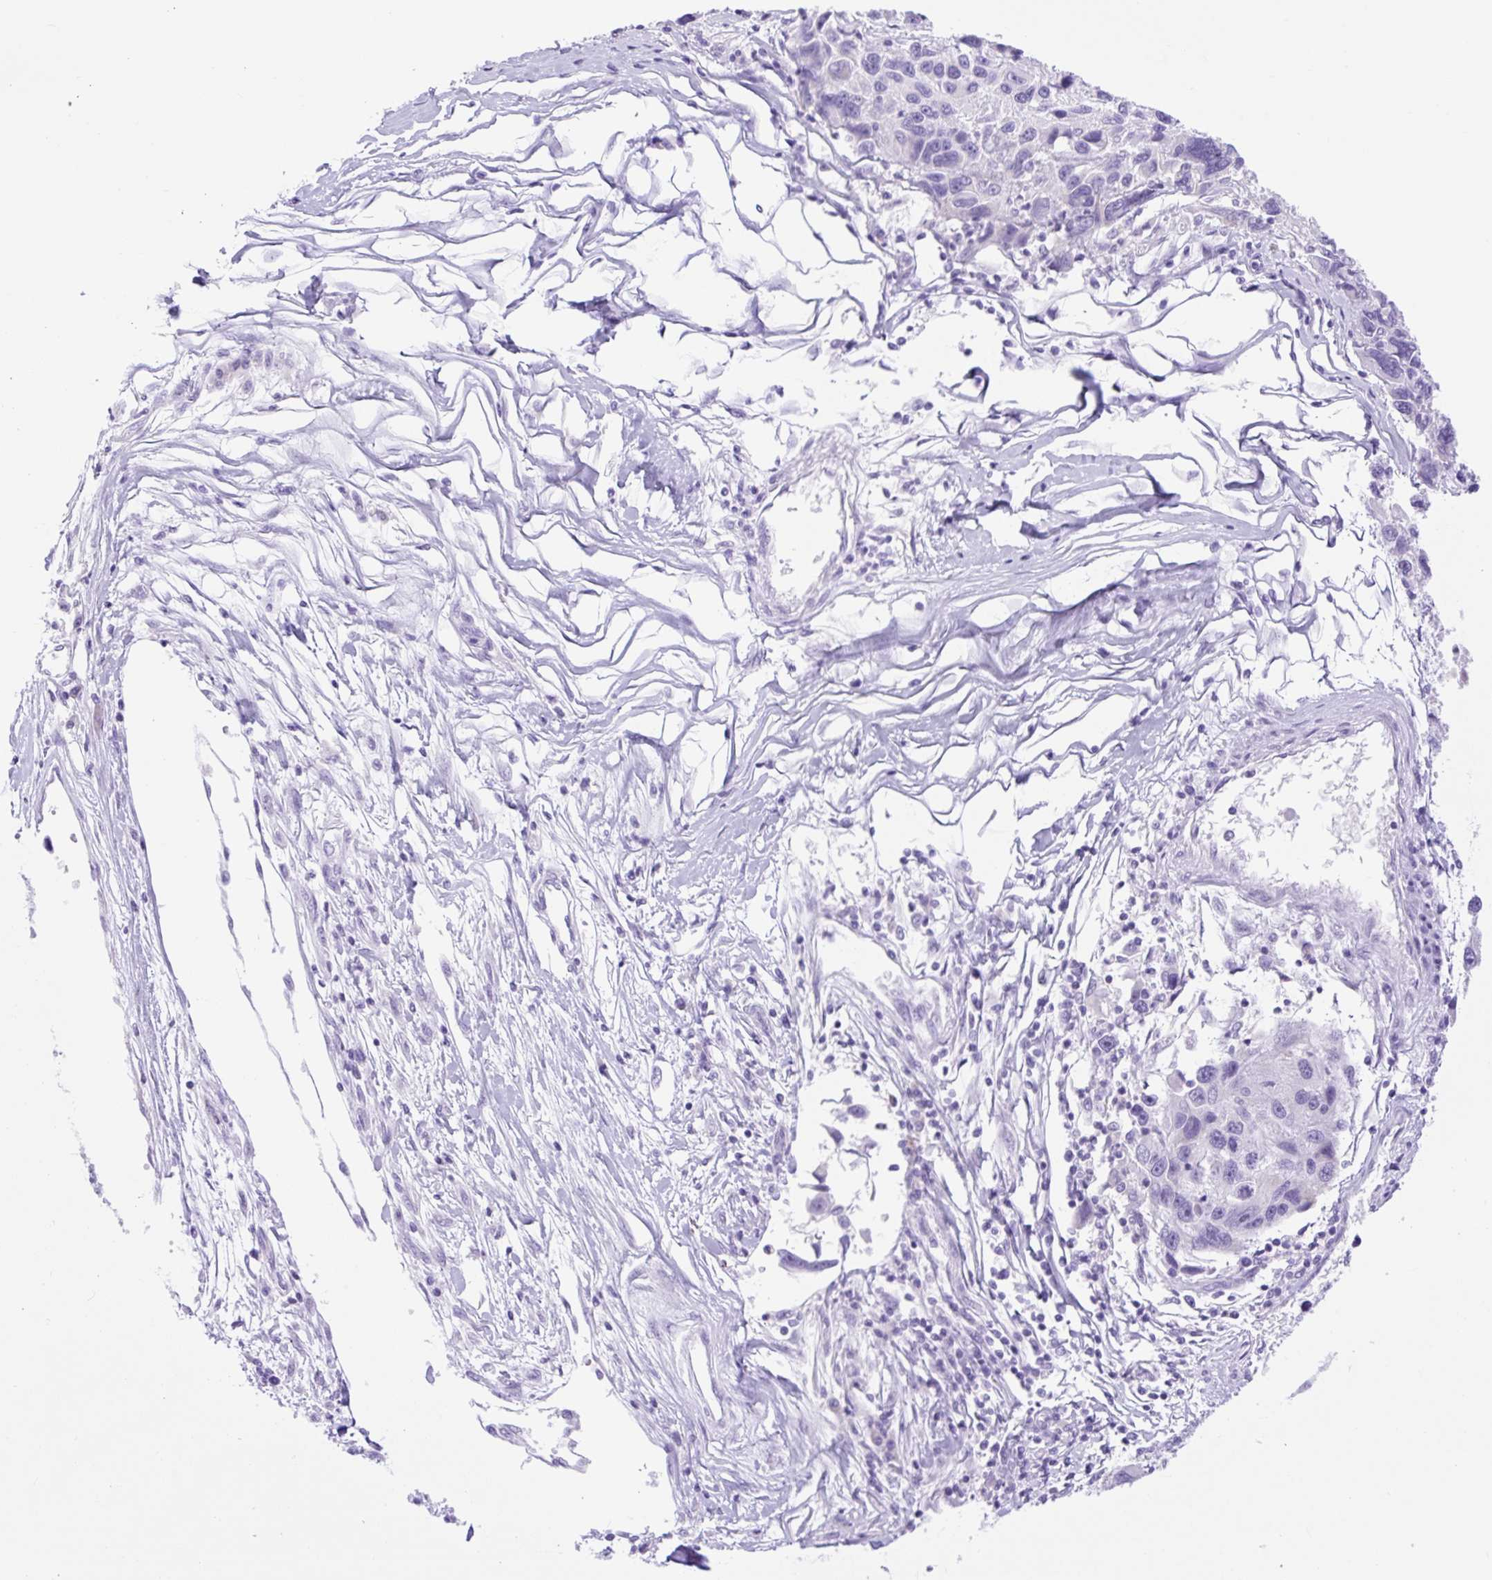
{"staining": {"intensity": "negative", "quantity": "none", "location": "none"}, "tissue": "melanoma", "cell_type": "Tumor cells", "image_type": "cancer", "snomed": [{"axis": "morphology", "description": "Malignant melanoma, NOS"}, {"axis": "topography", "description": "Skin"}], "caption": "This photomicrograph is of malignant melanoma stained with immunohistochemistry (IHC) to label a protein in brown with the nuclei are counter-stained blue. There is no positivity in tumor cells.", "gene": "SLC25A40", "patient": {"sex": "male", "age": 53}}